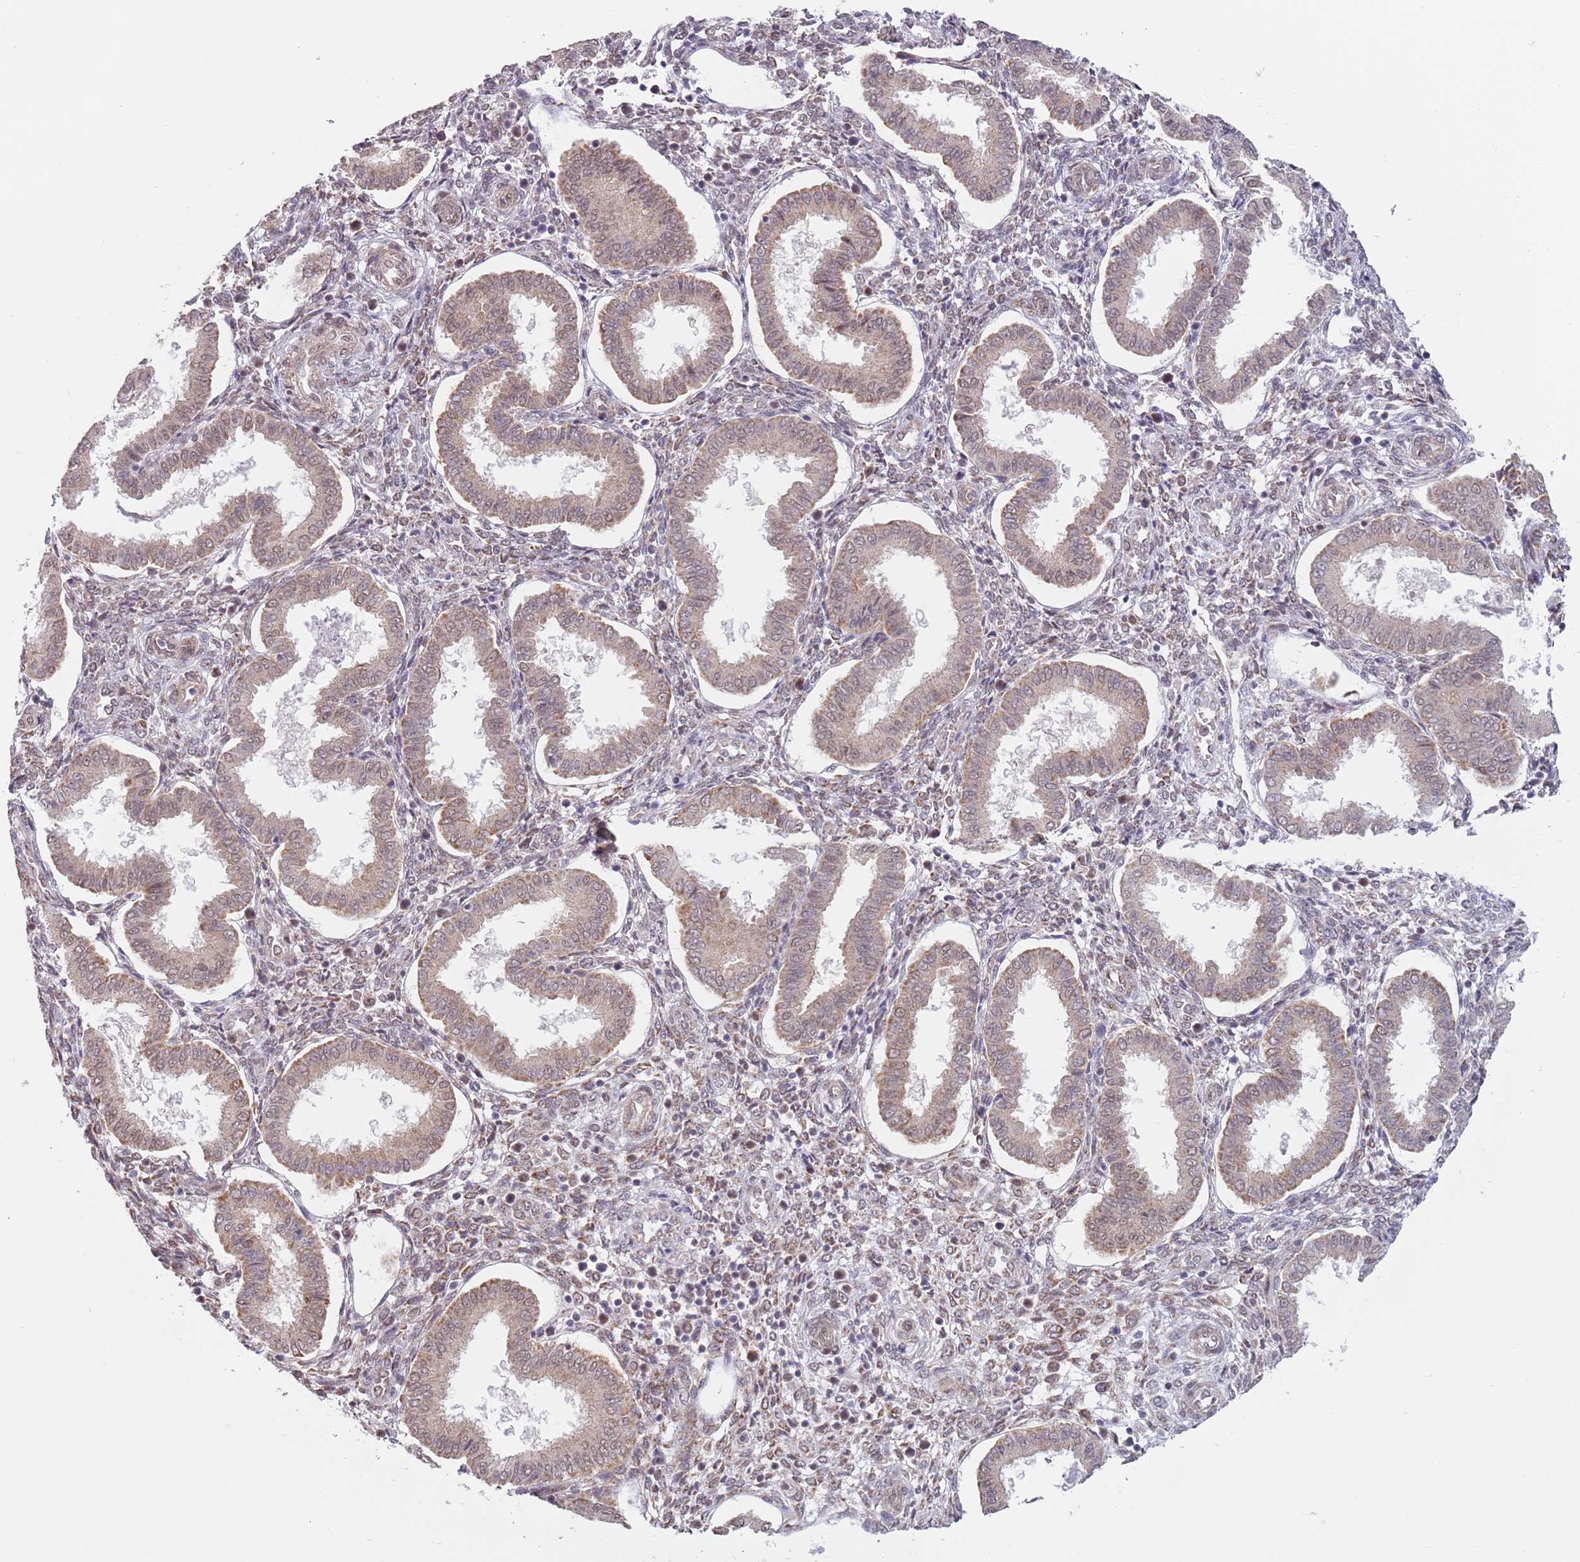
{"staining": {"intensity": "weak", "quantity": ">75%", "location": "cytoplasmic/membranous,nuclear"}, "tissue": "endometrium", "cell_type": "Cells in endometrial stroma", "image_type": "normal", "snomed": [{"axis": "morphology", "description": "Normal tissue, NOS"}, {"axis": "topography", "description": "Endometrium"}], "caption": "Cells in endometrial stroma demonstrate low levels of weak cytoplasmic/membranous,nuclear expression in approximately >75% of cells in benign human endometrium.", "gene": "UQCC3", "patient": {"sex": "female", "age": 24}}